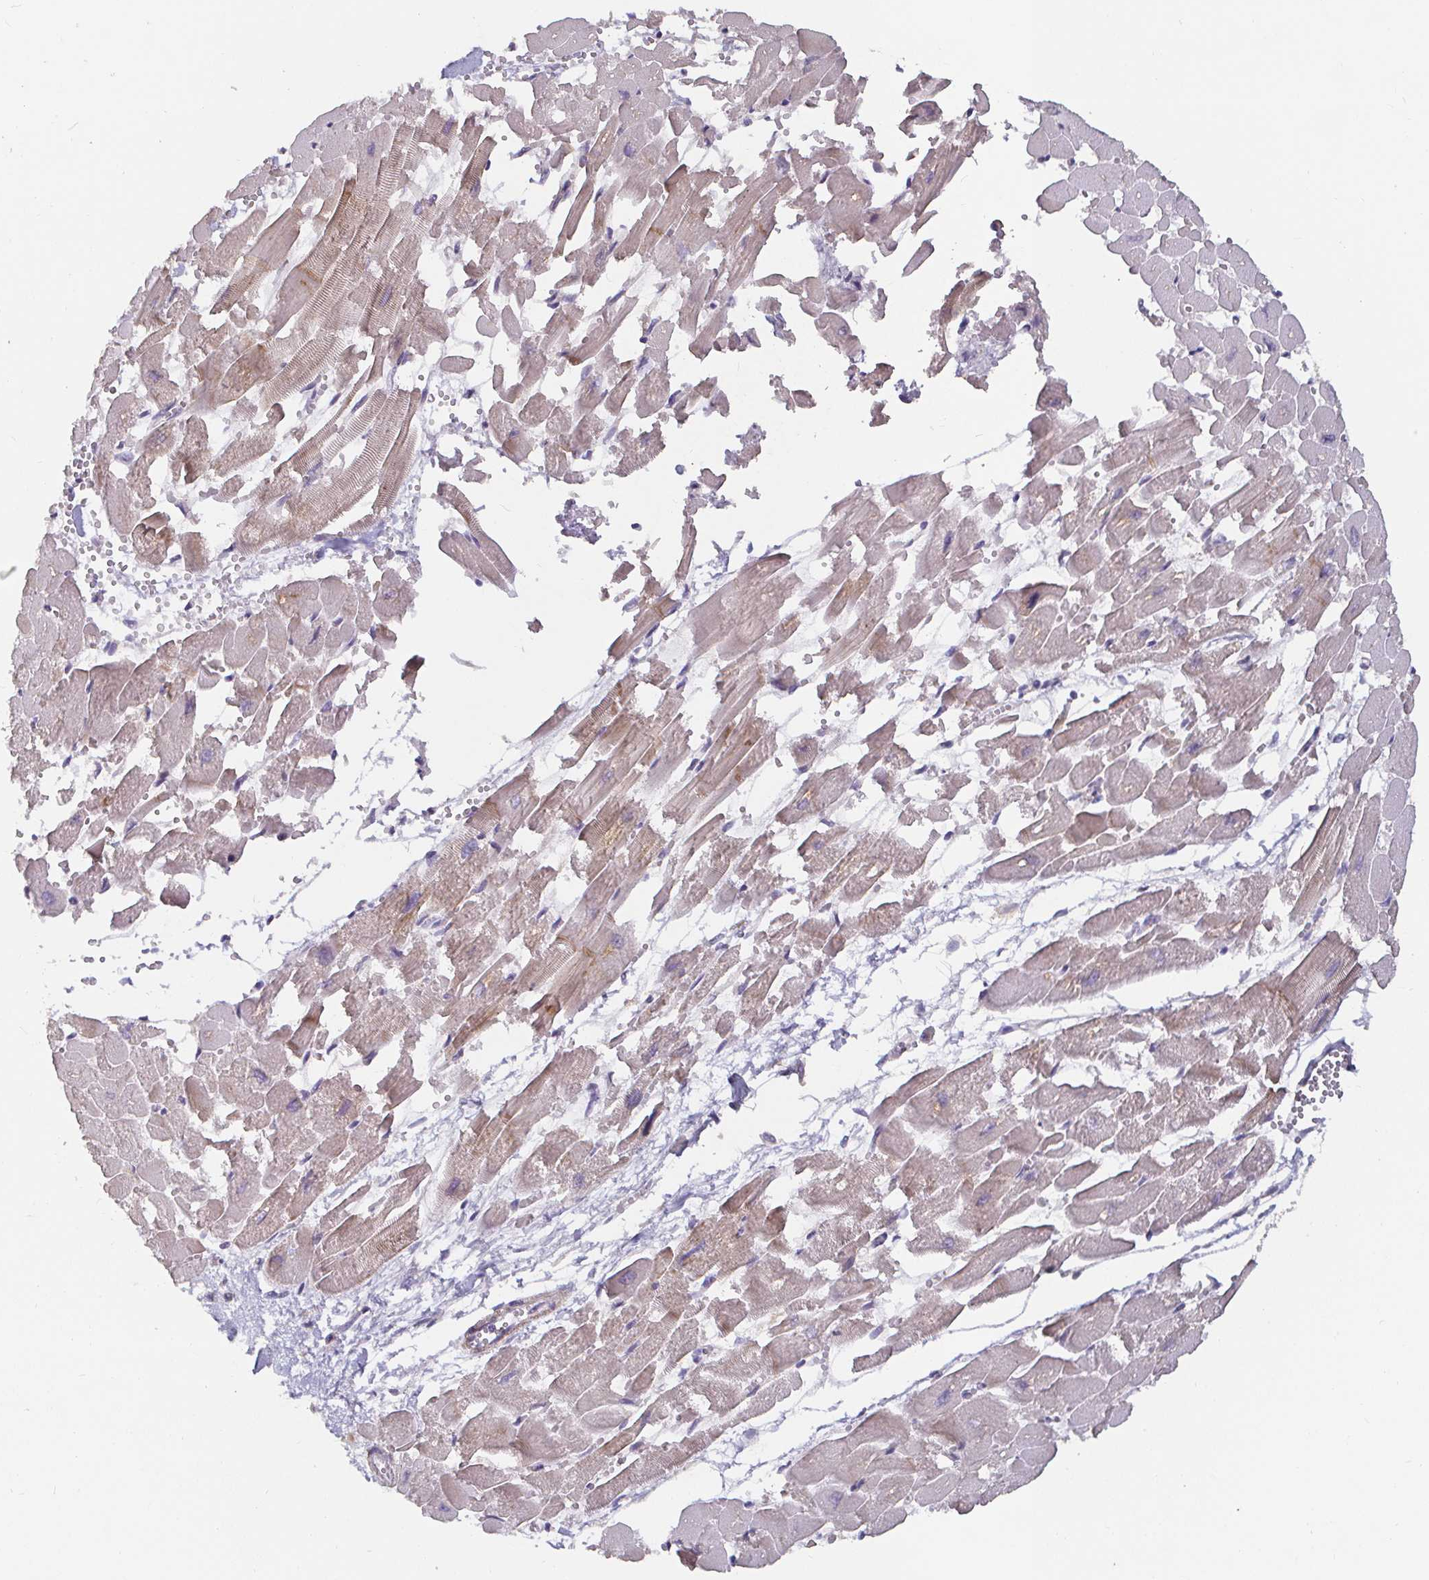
{"staining": {"intensity": "weak", "quantity": "25%-75%", "location": "cytoplasmic/membranous"}, "tissue": "heart muscle", "cell_type": "Cardiomyocytes", "image_type": "normal", "snomed": [{"axis": "morphology", "description": "Normal tissue, NOS"}, {"axis": "topography", "description": "Heart"}], "caption": "This image demonstrates immunohistochemistry (IHC) staining of unremarkable human heart muscle, with low weak cytoplasmic/membranous positivity in approximately 25%-75% of cardiomyocytes.", "gene": "CDH18", "patient": {"sex": "female", "age": 52}}